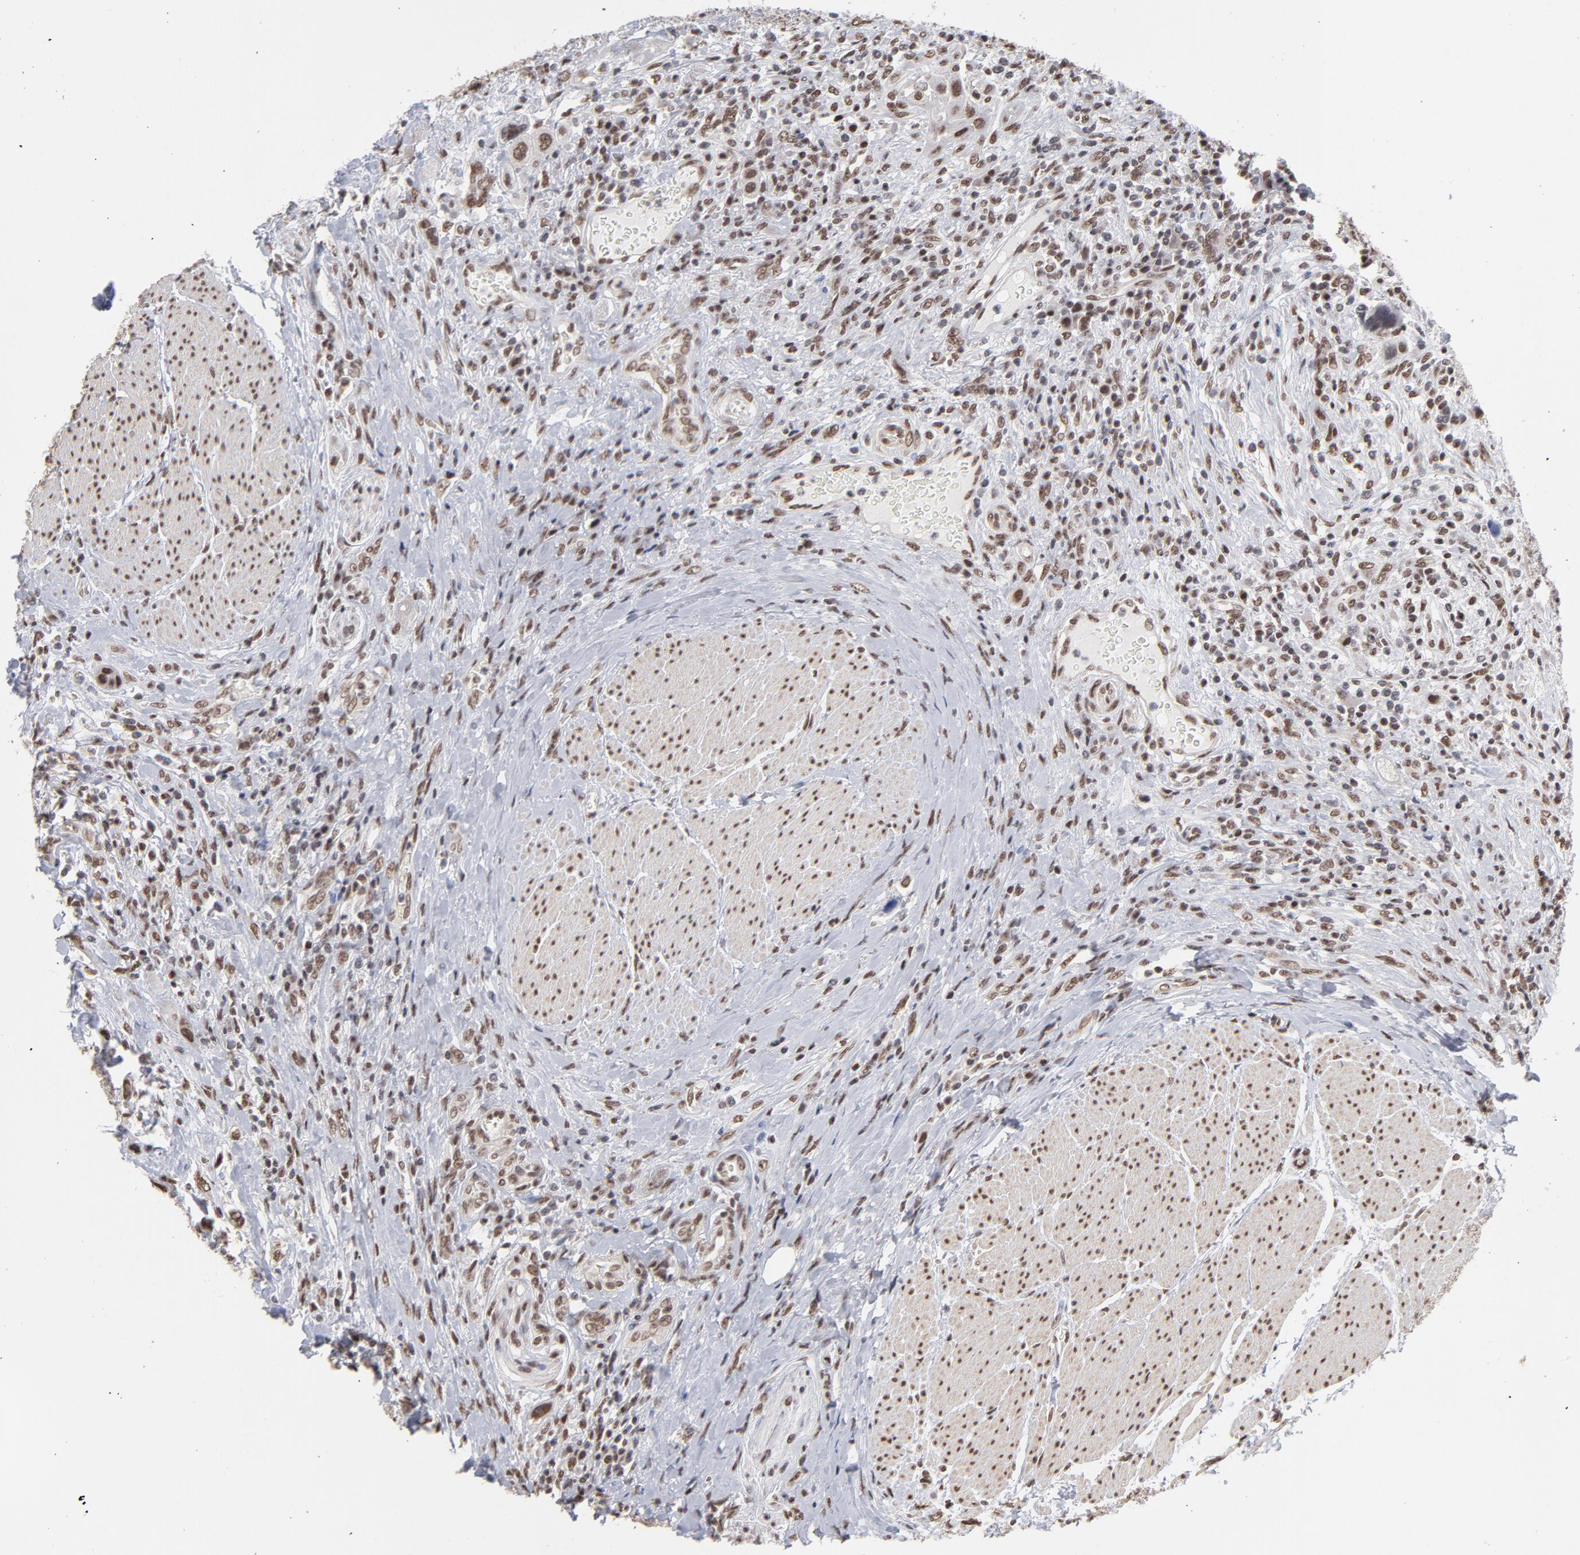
{"staining": {"intensity": "strong", "quantity": ">75%", "location": "cytoplasmic/membranous,nuclear"}, "tissue": "urothelial cancer", "cell_type": "Tumor cells", "image_type": "cancer", "snomed": [{"axis": "morphology", "description": "Urothelial carcinoma, High grade"}, {"axis": "topography", "description": "Urinary bladder"}], "caption": "A brown stain highlights strong cytoplasmic/membranous and nuclear positivity of a protein in human urothelial carcinoma (high-grade) tumor cells. (Stains: DAB (3,3'-diaminobenzidine) in brown, nuclei in blue, Microscopy: brightfield microscopy at high magnification).", "gene": "ZNF3", "patient": {"sex": "male", "age": 50}}